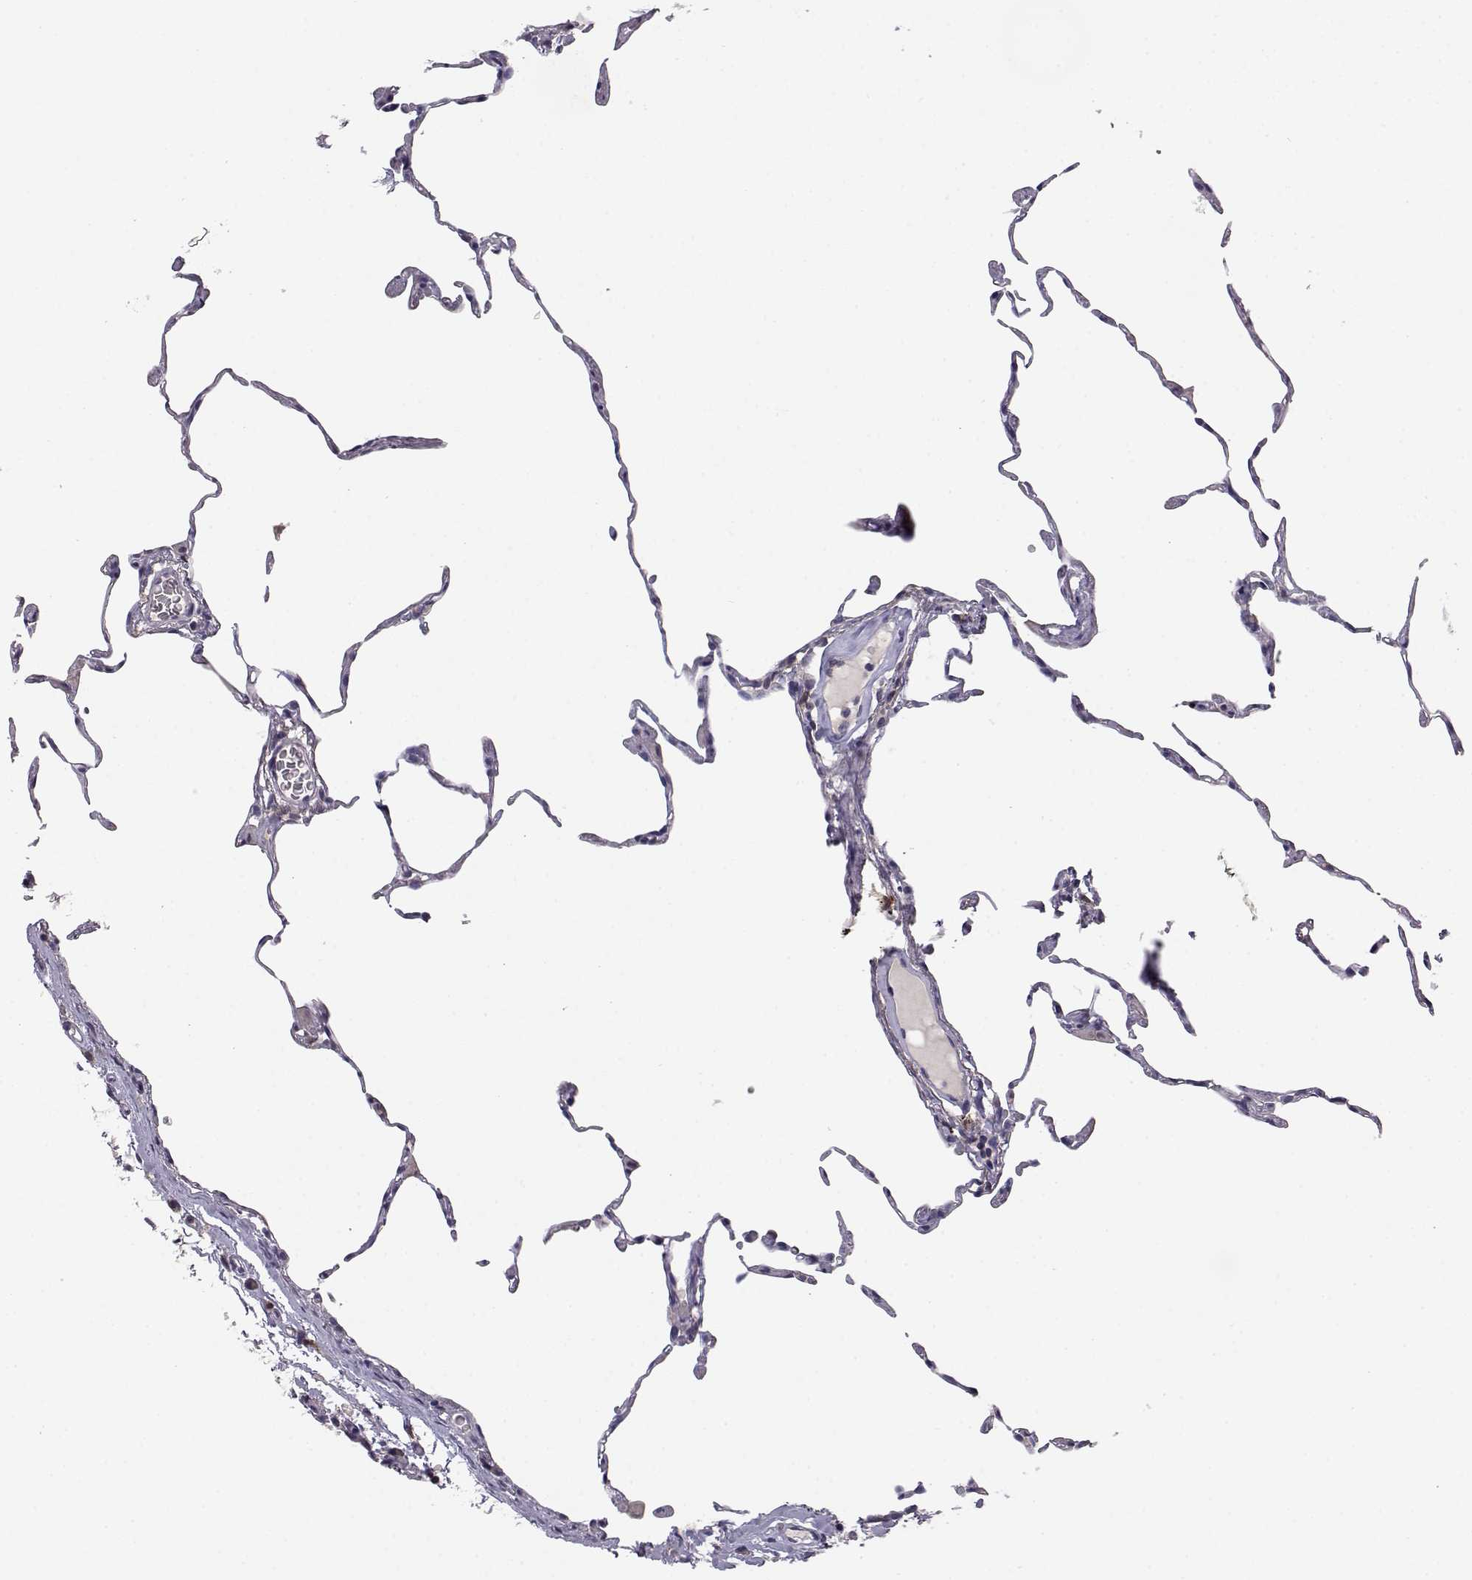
{"staining": {"intensity": "negative", "quantity": "none", "location": "none"}, "tissue": "lung", "cell_type": "Alveolar cells", "image_type": "normal", "snomed": [{"axis": "morphology", "description": "Normal tissue, NOS"}, {"axis": "topography", "description": "Lung"}], "caption": "Unremarkable lung was stained to show a protein in brown. There is no significant positivity in alveolar cells.", "gene": "AKR1B1", "patient": {"sex": "female", "age": 57}}